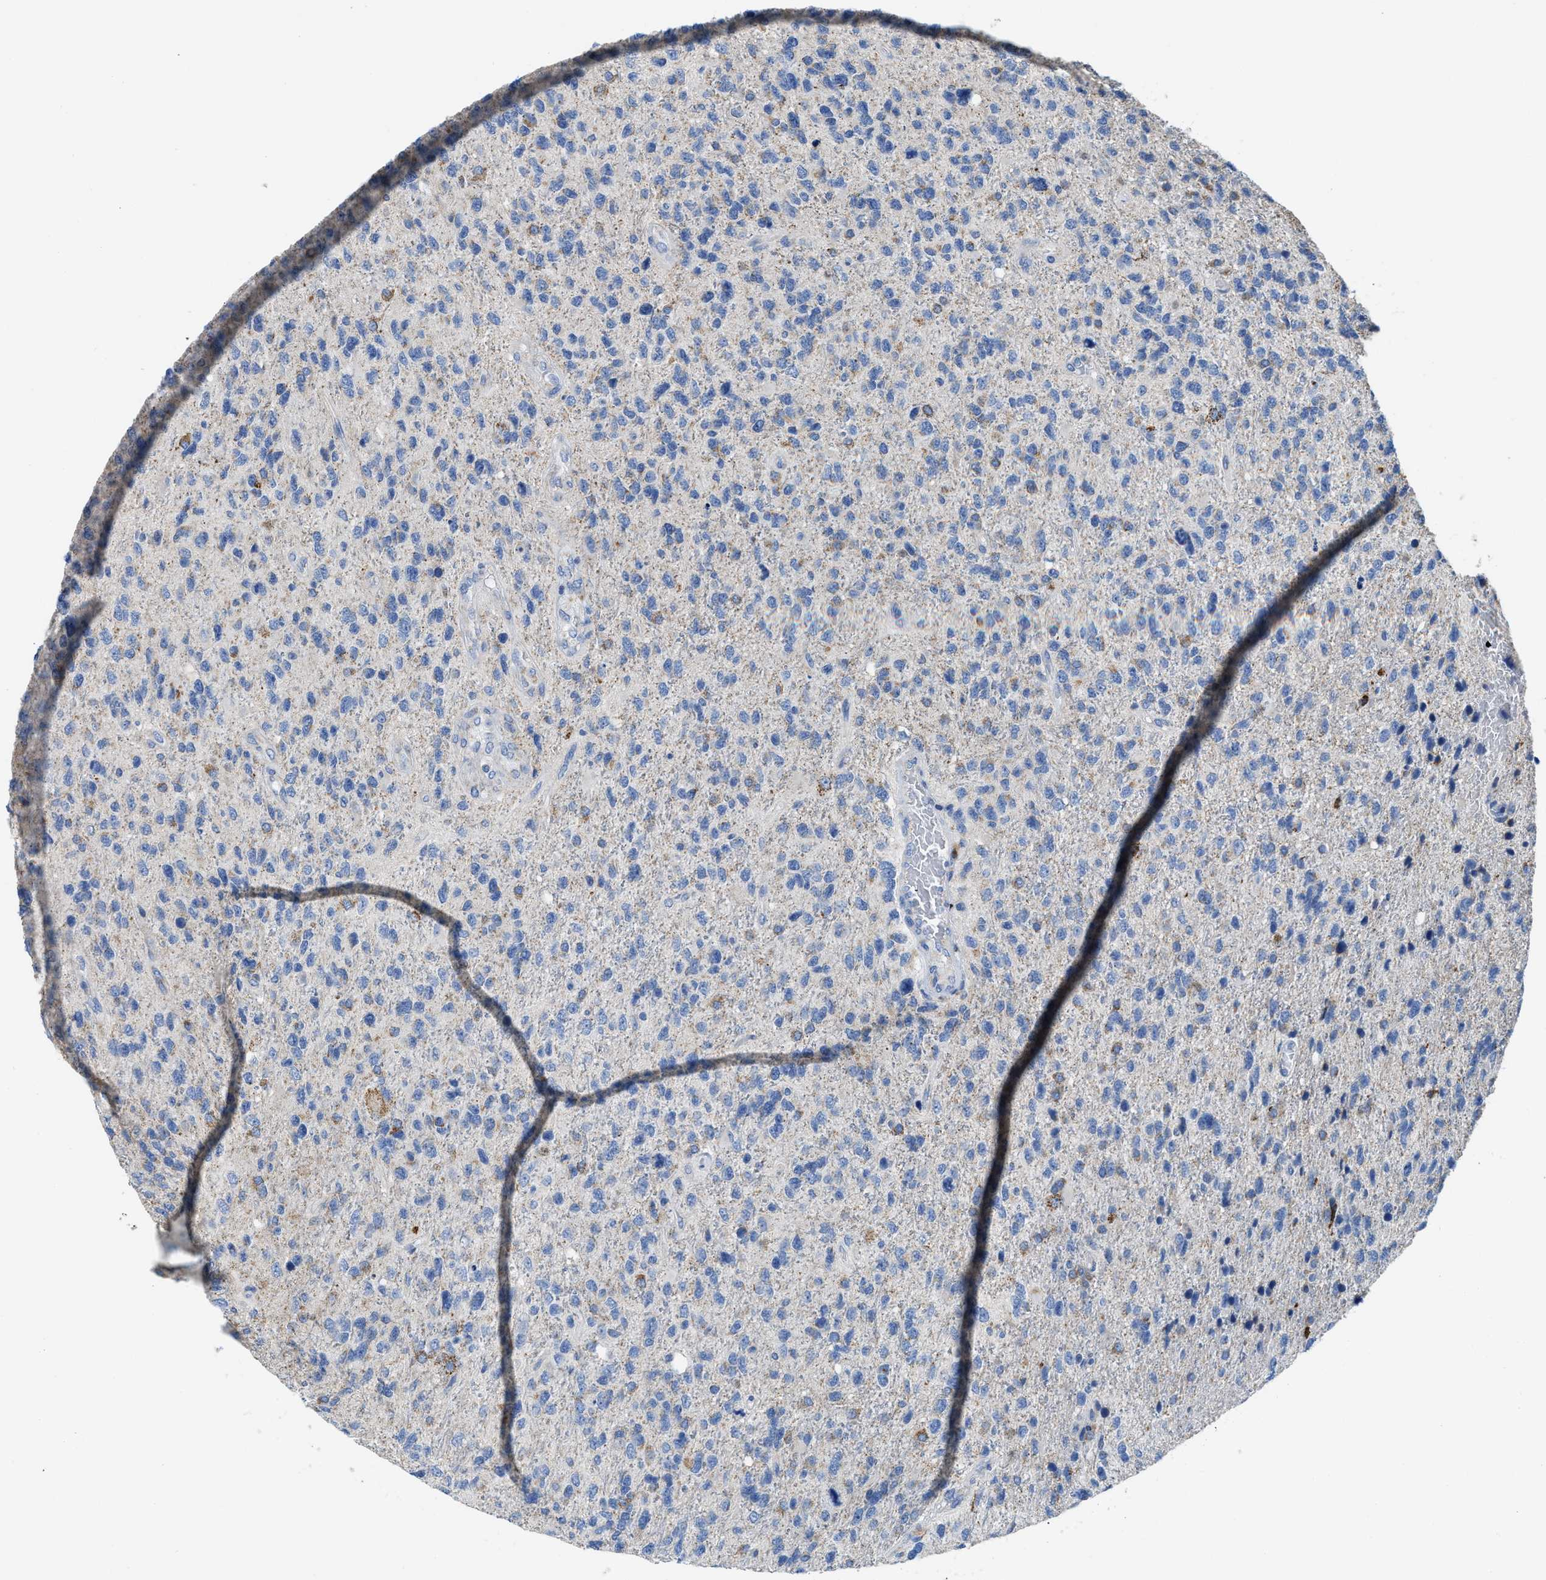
{"staining": {"intensity": "moderate", "quantity": ">75%", "location": "cytoplasmic/membranous"}, "tissue": "glioma", "cell_type": "Tumor cells", "image_type": "cancer", "snomed": [{"axis": "morphology", "description": "Glioma, malignant, High grade"}, {"axis": "topography", "description": "Brain"}], "caption": "The histopathology image demonstrates immunohistochemical staining of glioma. There is moderate cytoplasmic/membranous expression is identified in approximately >75% of tumor cells.", "gene": "SLC25A13", "patient": {"sex": "female", "age": 58}}